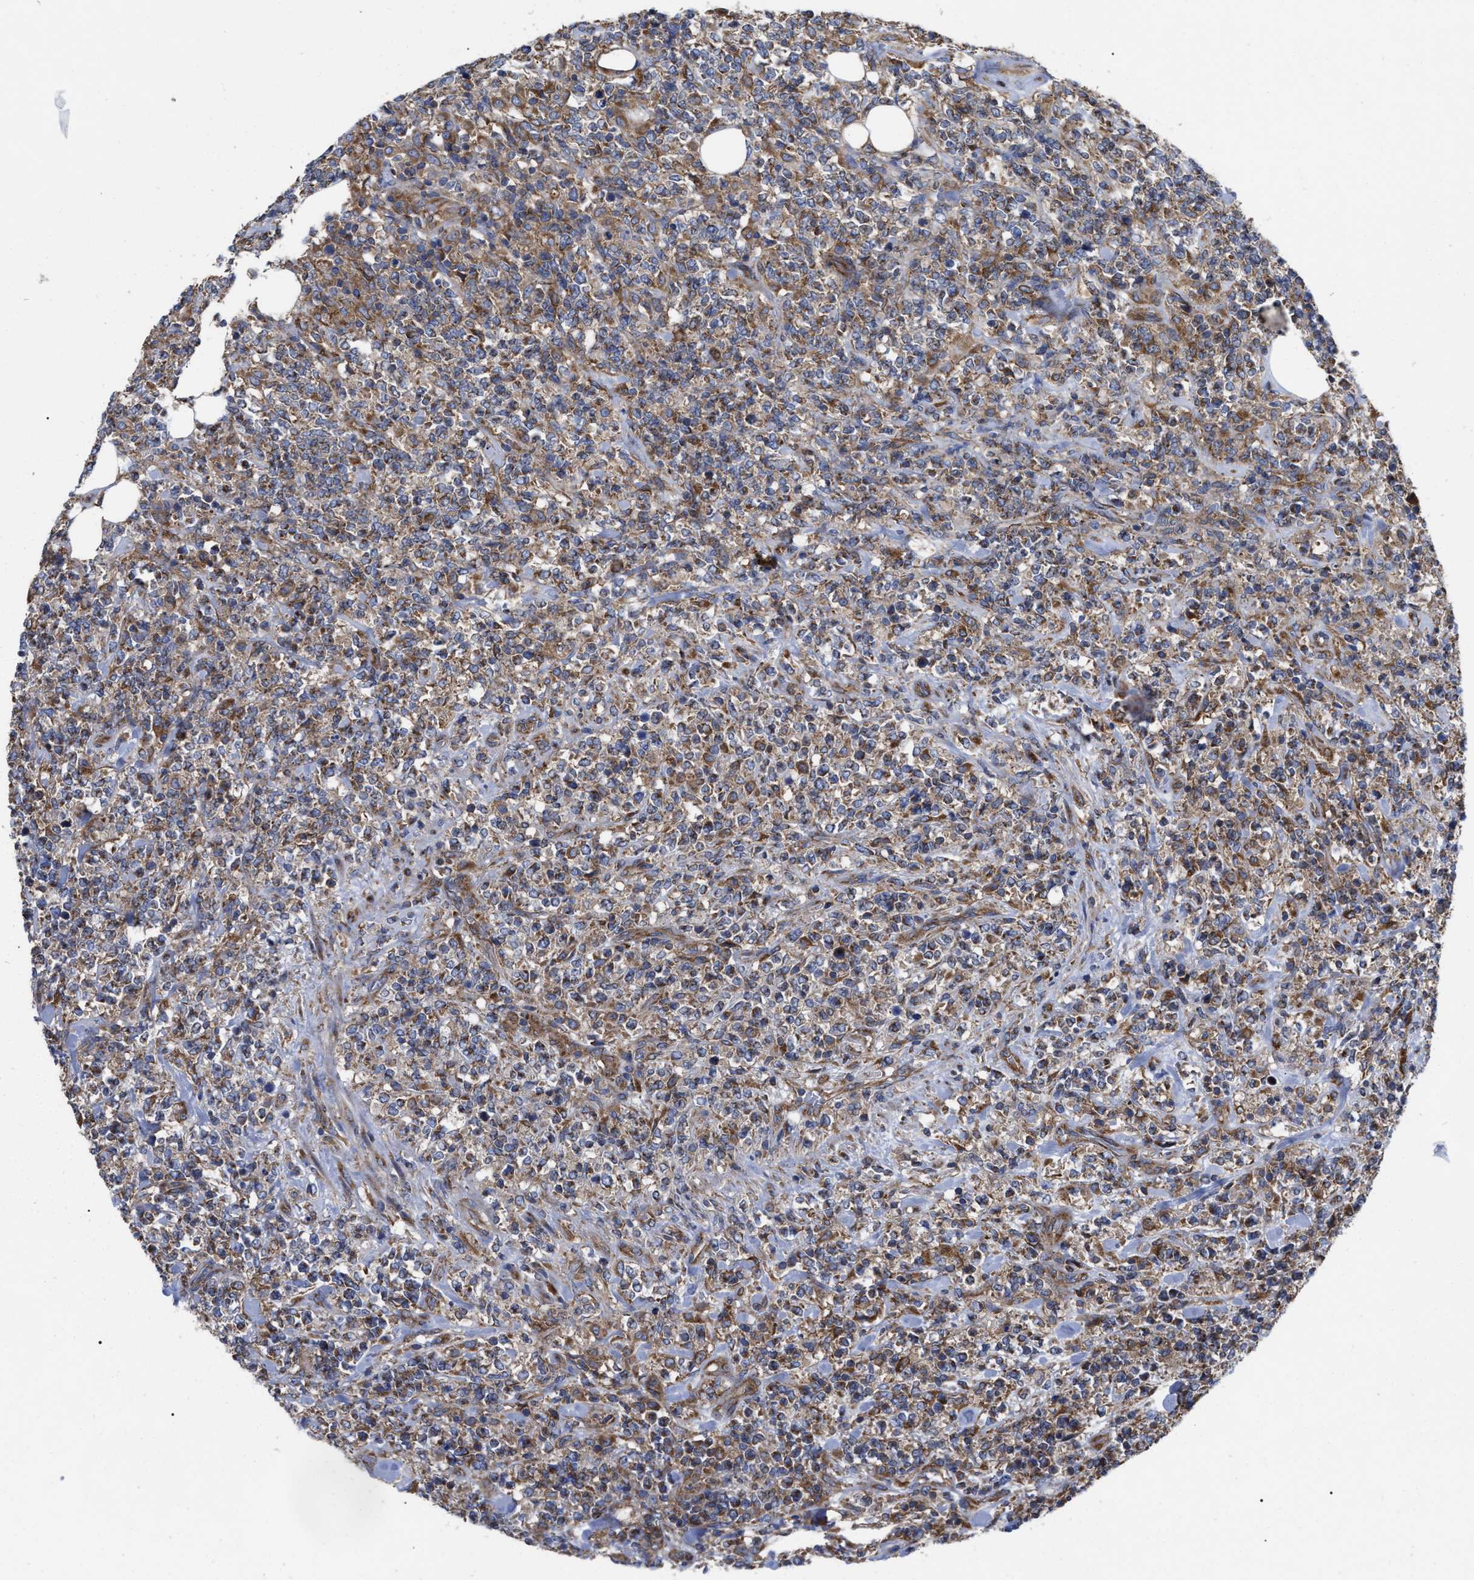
{"staining": {"intensity": "moderate", "quantity": ">75%", "location": "cytoplasmic/membranous"}, "tissue": "lymphoma", "cell_type": "Tumor cells", "image_type": "cancer", "snomed": [{"axis": "morphology", "description": "Malignant lymphoma, non-Hodgkin's type, High grade"}, {"axis": "topography", "description": "Soft tissue"}], "caption": "An image of malignant lymphoma, non-Hodgkin's type (high-grade) stained for a protein demonstrates moderate cytoplasmic/membranous brown staining in tumor cells. The staining was performed using DAB (3,3'-diaminobenzidine) to visualize the protein expression in brown, while the nuclei were stained in blue with hematoxylin (Magnification: 20x).", "gene": "FAM120A", "patient": {"sex": "male", "age": 18}}